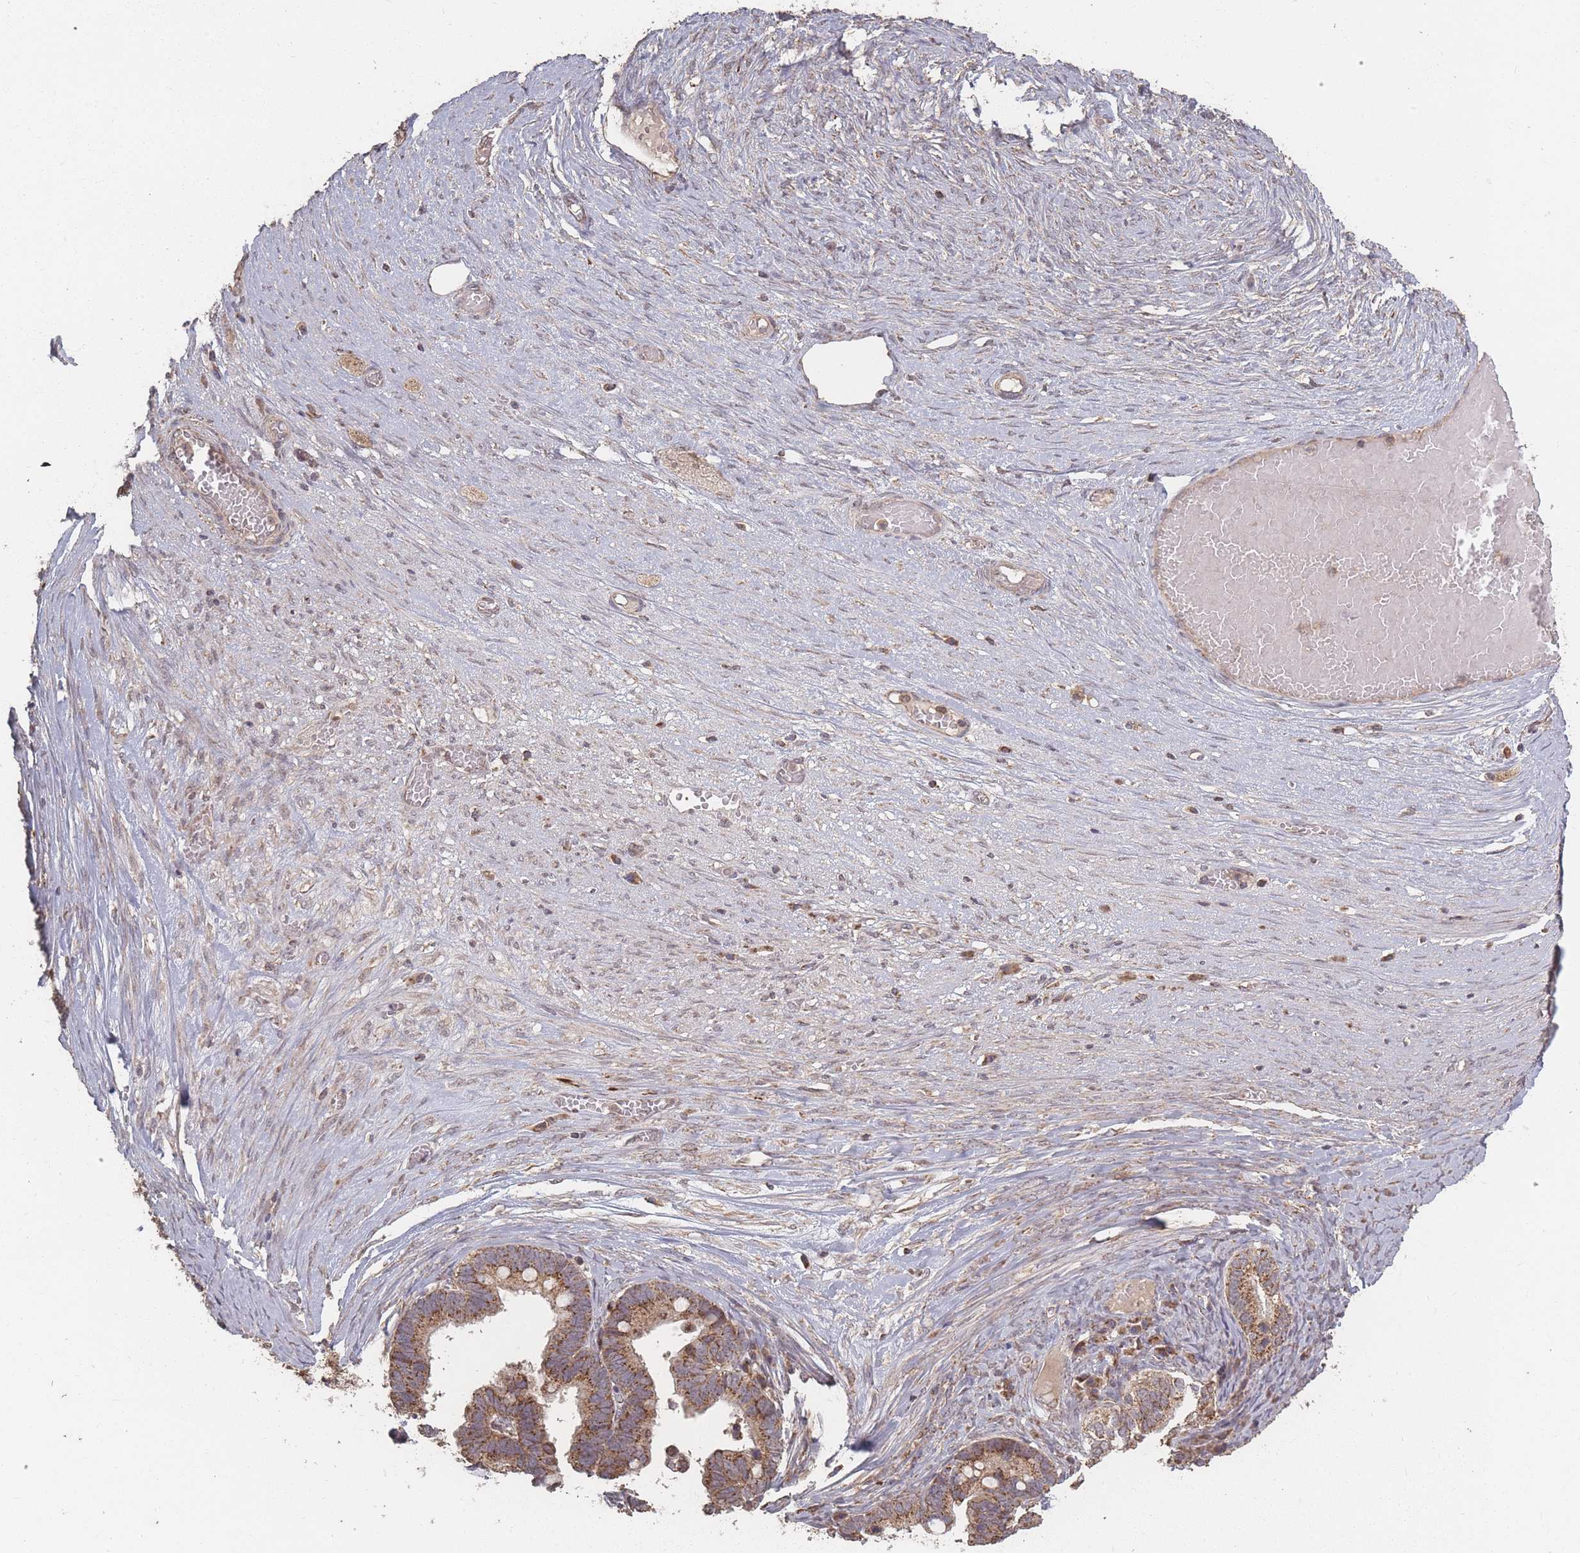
{"staining": {"intensity": "moderate", "quantity": ">75%", "location": "cytoplasmic/membranous"}, "tissue": "ovarian cancer", "cell_type": "Tumor cells", "image_type": "cancer", "snomed": [{"axis": "morphology", "description": "Cystadenocarcinoma, serous, NOS"}, {"axis": "topography", "description": "Ovary"}], "caption": "Protein positivity by immunohistochemistry (IHC) shows moderate cytoplasmic/membranous staining in approximately >75% of tumor cells in serous cystadenocarcinoma (ovarian).", "gene": "LYRM7", "patient": {"sex": "female", "age": 56}}